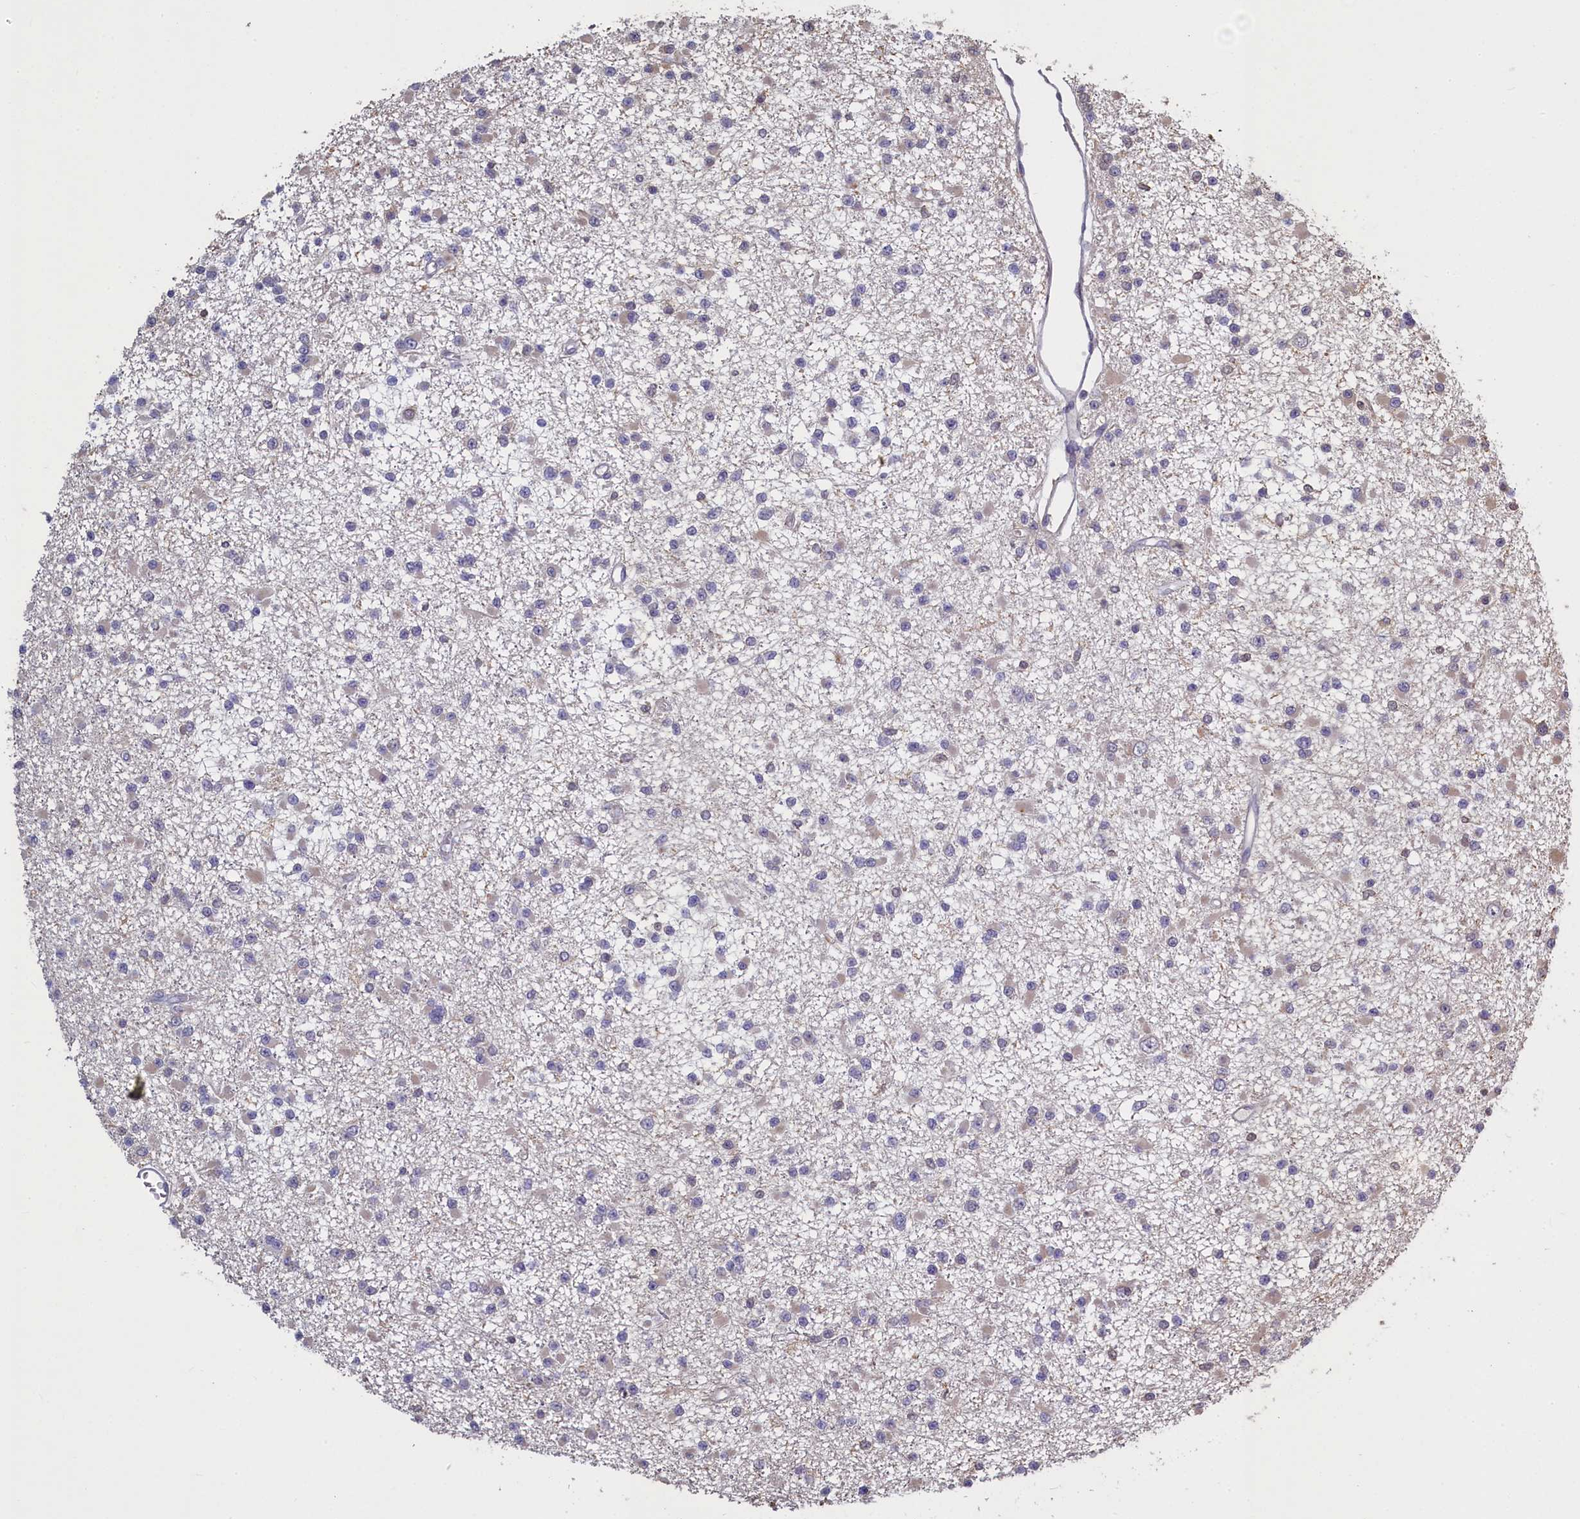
{"staining": {"intensity": "weak", "quantity": "<25%", "location": "cytoplasmic/membranous"}, "tissue": "glioma", "cell_type": "Tumor cells", "image_type": "cancer", "snomed": [{"axis": "morphology", "description": "Glioma, malignant, Low grade"}, {"axis": "topography", "description": "Brain"}], "caption": "Tumor cells are negative for protein expression in human glioma.", "gene": "UCHL3", "patient": {"sex": "female", "age": 22}}